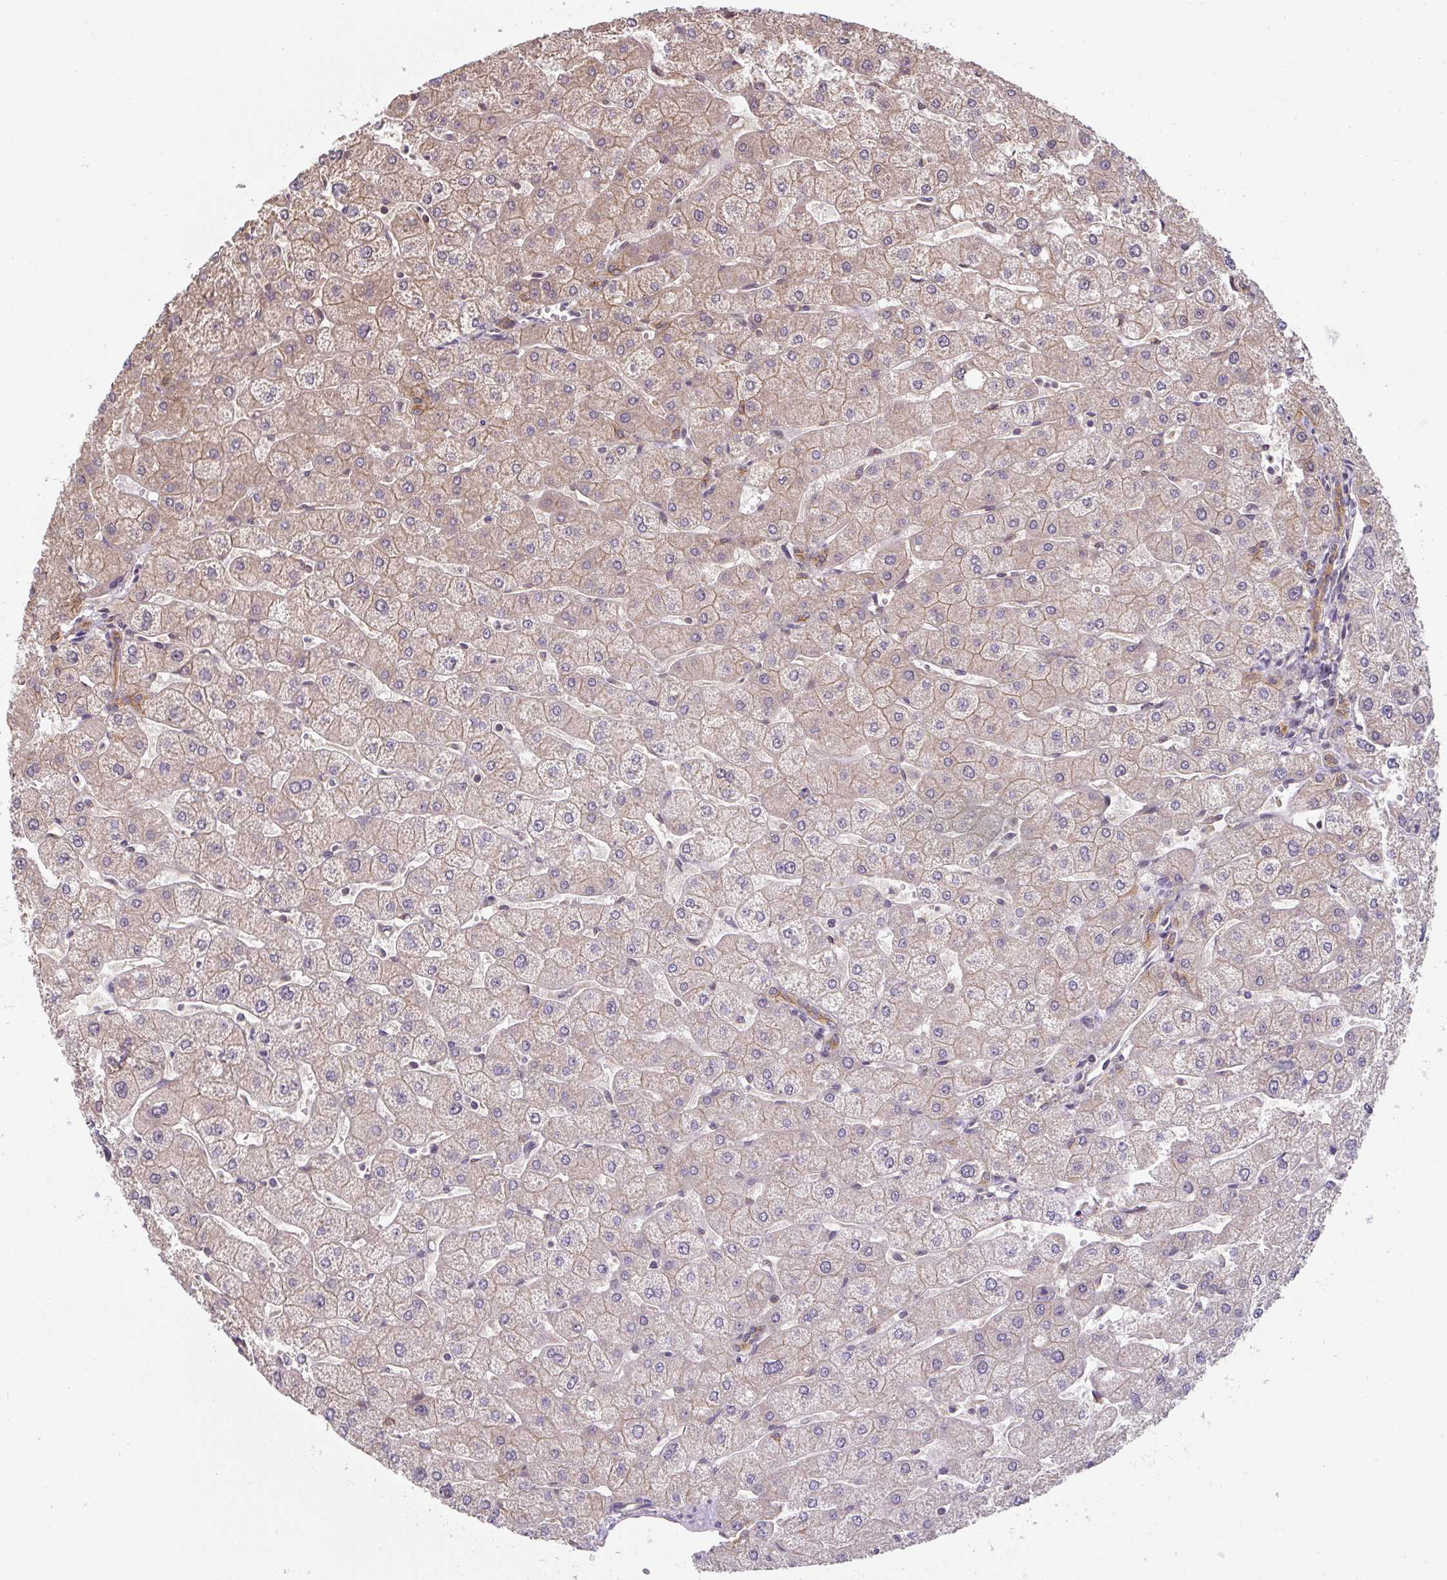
{"staining": {"intensity": "moderate", "quantity": ">75%", "location": "cytoplasmic/membranous"}, "tissue": "liver", "cell_type": "Cholangiocytes", "image_type": "normal", "snomed": [{"axis": "morphology", "description": "Normal tissue, NOS"}, {"axis": "topography", "description": "Liver"}], "caption": "Protein staining by IHC exhibits moderate cytoplasmic/membranous staining in approximately >75% of cholangiocytes in unremarkable liver. (DAB (3,3'-diaminobenzidine) IHC, brown staining for protein, blue staining for nuclei).", "gene": "ST13", "patient": {"sex": "male", "age": 67}}